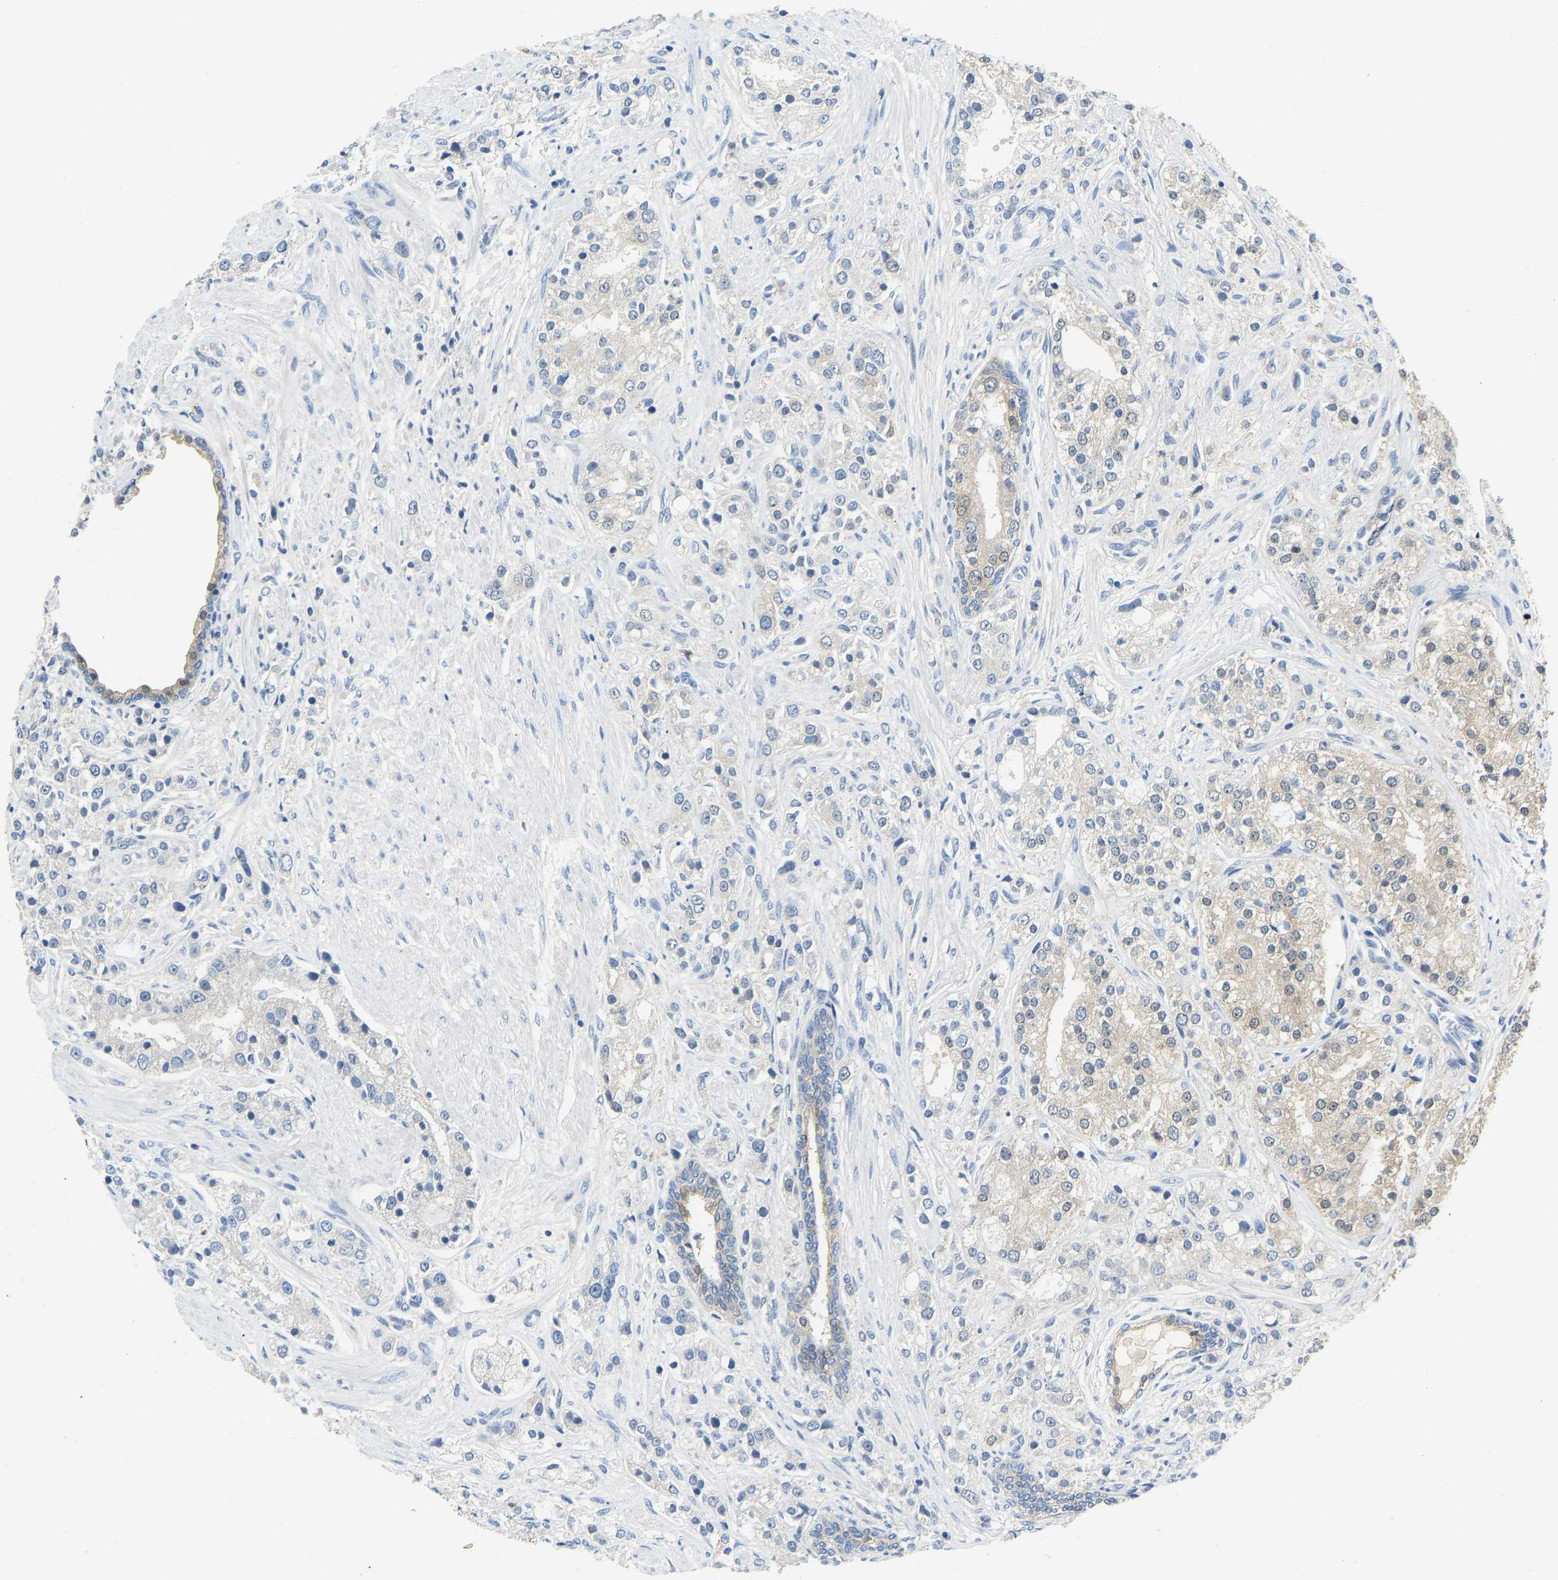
{"staining": {"intensity": "negative", "quantity": "none", "location": "none"}, "tissue": "prostate cancer", "cell_type": "Tumor cells", "image_type": "cancer", "snomed": [{"axis": "morphology", "description": "Adenocarcinoma, High grade"}, {"axis": "topography", "description": "Prostate"}], "caption": "An IHC histopathology image of adenocarcinoma (high-grade) (prostate) is shown. There is no staining in tumor cells of adenocarcinoma (high-grade) (prostate).", "gene": "NDRG3", "patient": {"sex": "male", "age": 50}}